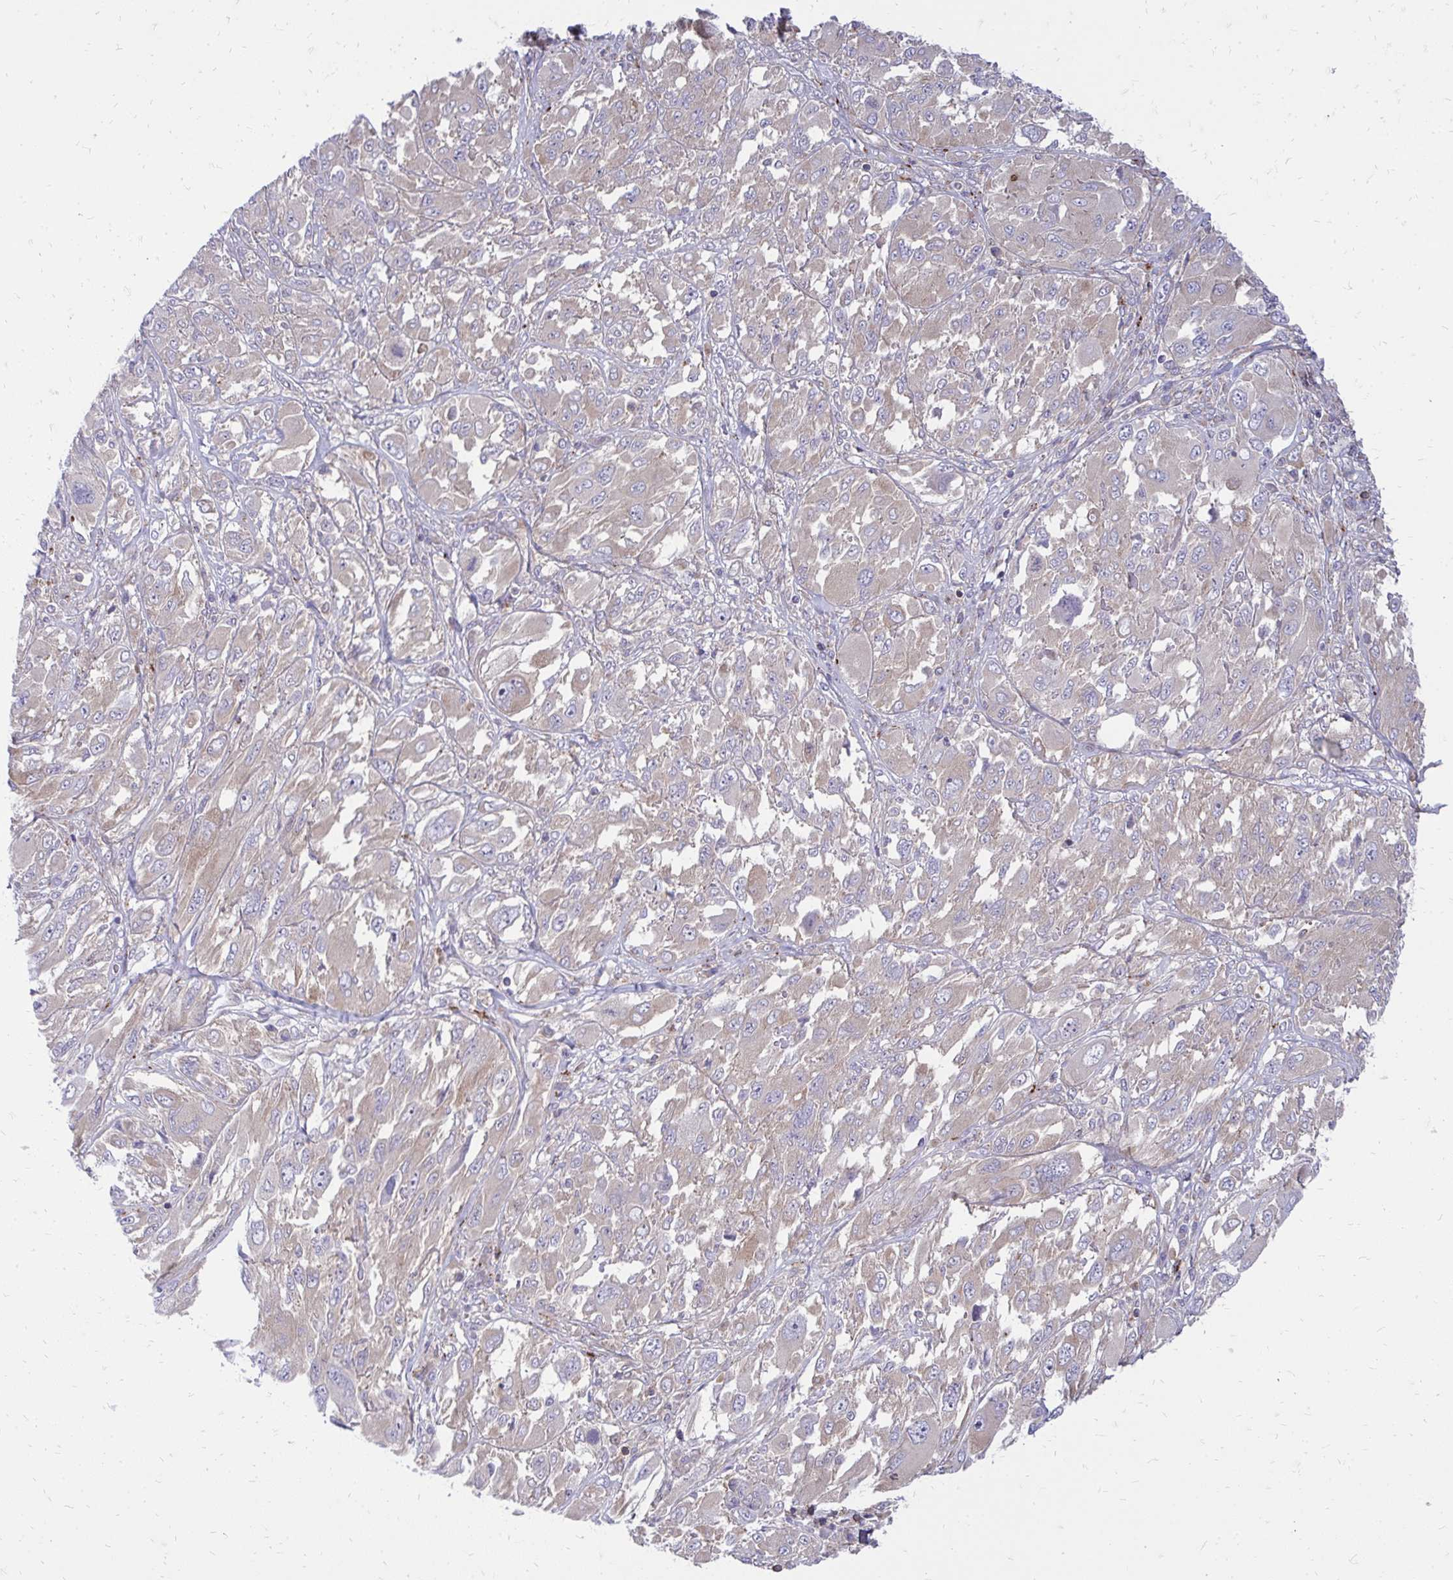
{"staining": {"intensity": "negative", "quantity": "none", "location": "none"}, "tissue": "melanoma", "cell_type": "Tumor cells", "image_type": "cancer", "snomed": [{"axis": "morphology", "description": "Malignant melanoma, NOS"}, {"axis": "topography", "description": "Skin"}], "caption": "The histopathology image reveals no significant staining in tumor cells of malignant melanoma.", "gene": "ASAP1", "patient": {"sex": "female", "age": 91}}